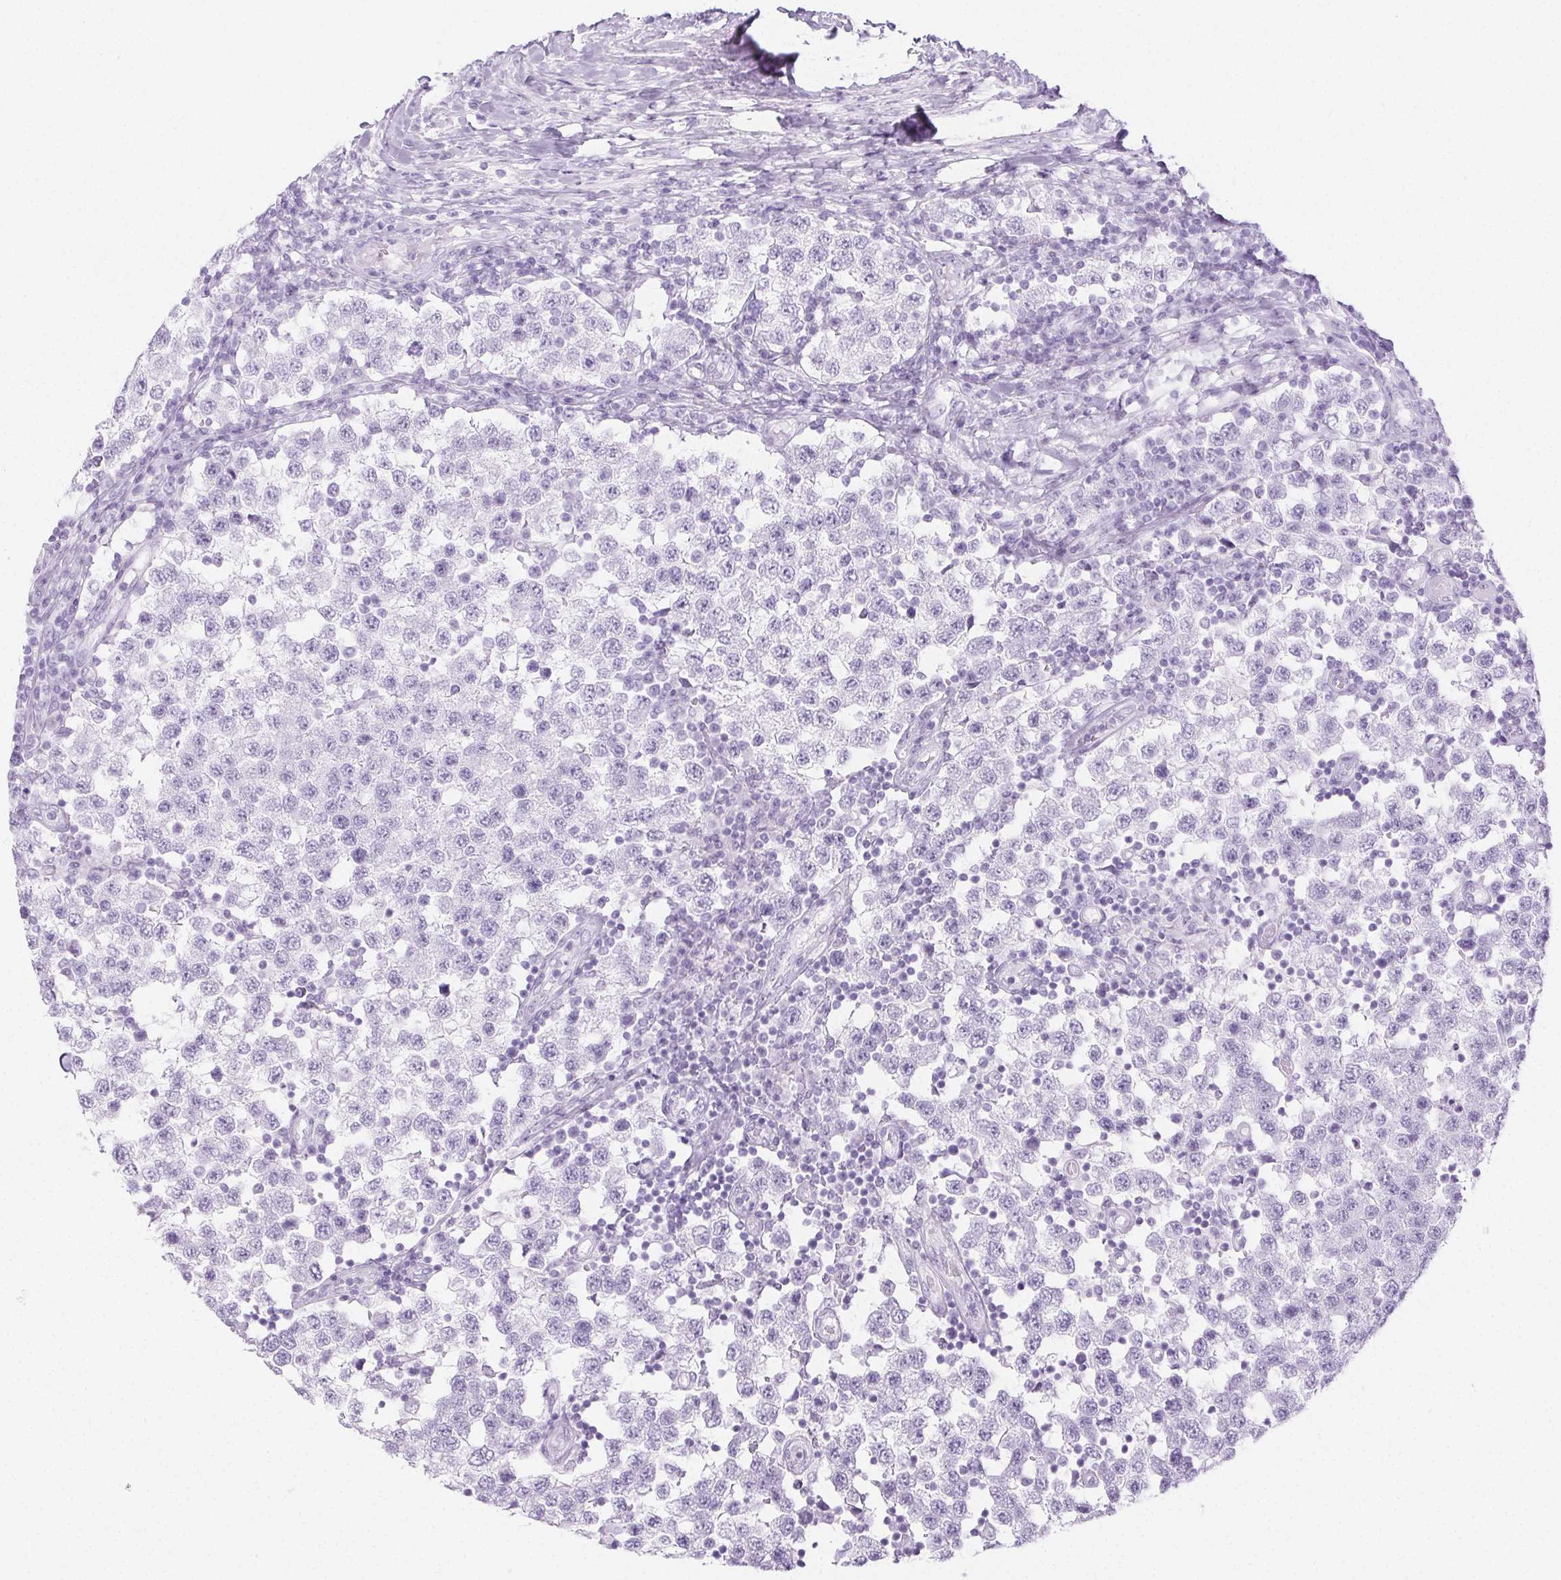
{"staining": {"intensity": "negative", "quantity": "none", "location": "none"}, "tissue": "testis cancer", "cell_type": "Tumor cells", "image_type": "cancer", "snomed": [{"axis": "morphology", "description": "Seminoma, NOS"}, {"axis": "topography", "description": "Testis"}], "caption": "Immunohistochemistry (IHC) histopathology image of human testis seminoma stained for a protein (brown), which reveals no positivity in tumor cells. (Brightfield microscopy of DAB IHC at high magnification).", "gene": "PI3", "patient": {"sex": "male", "age": 34}}